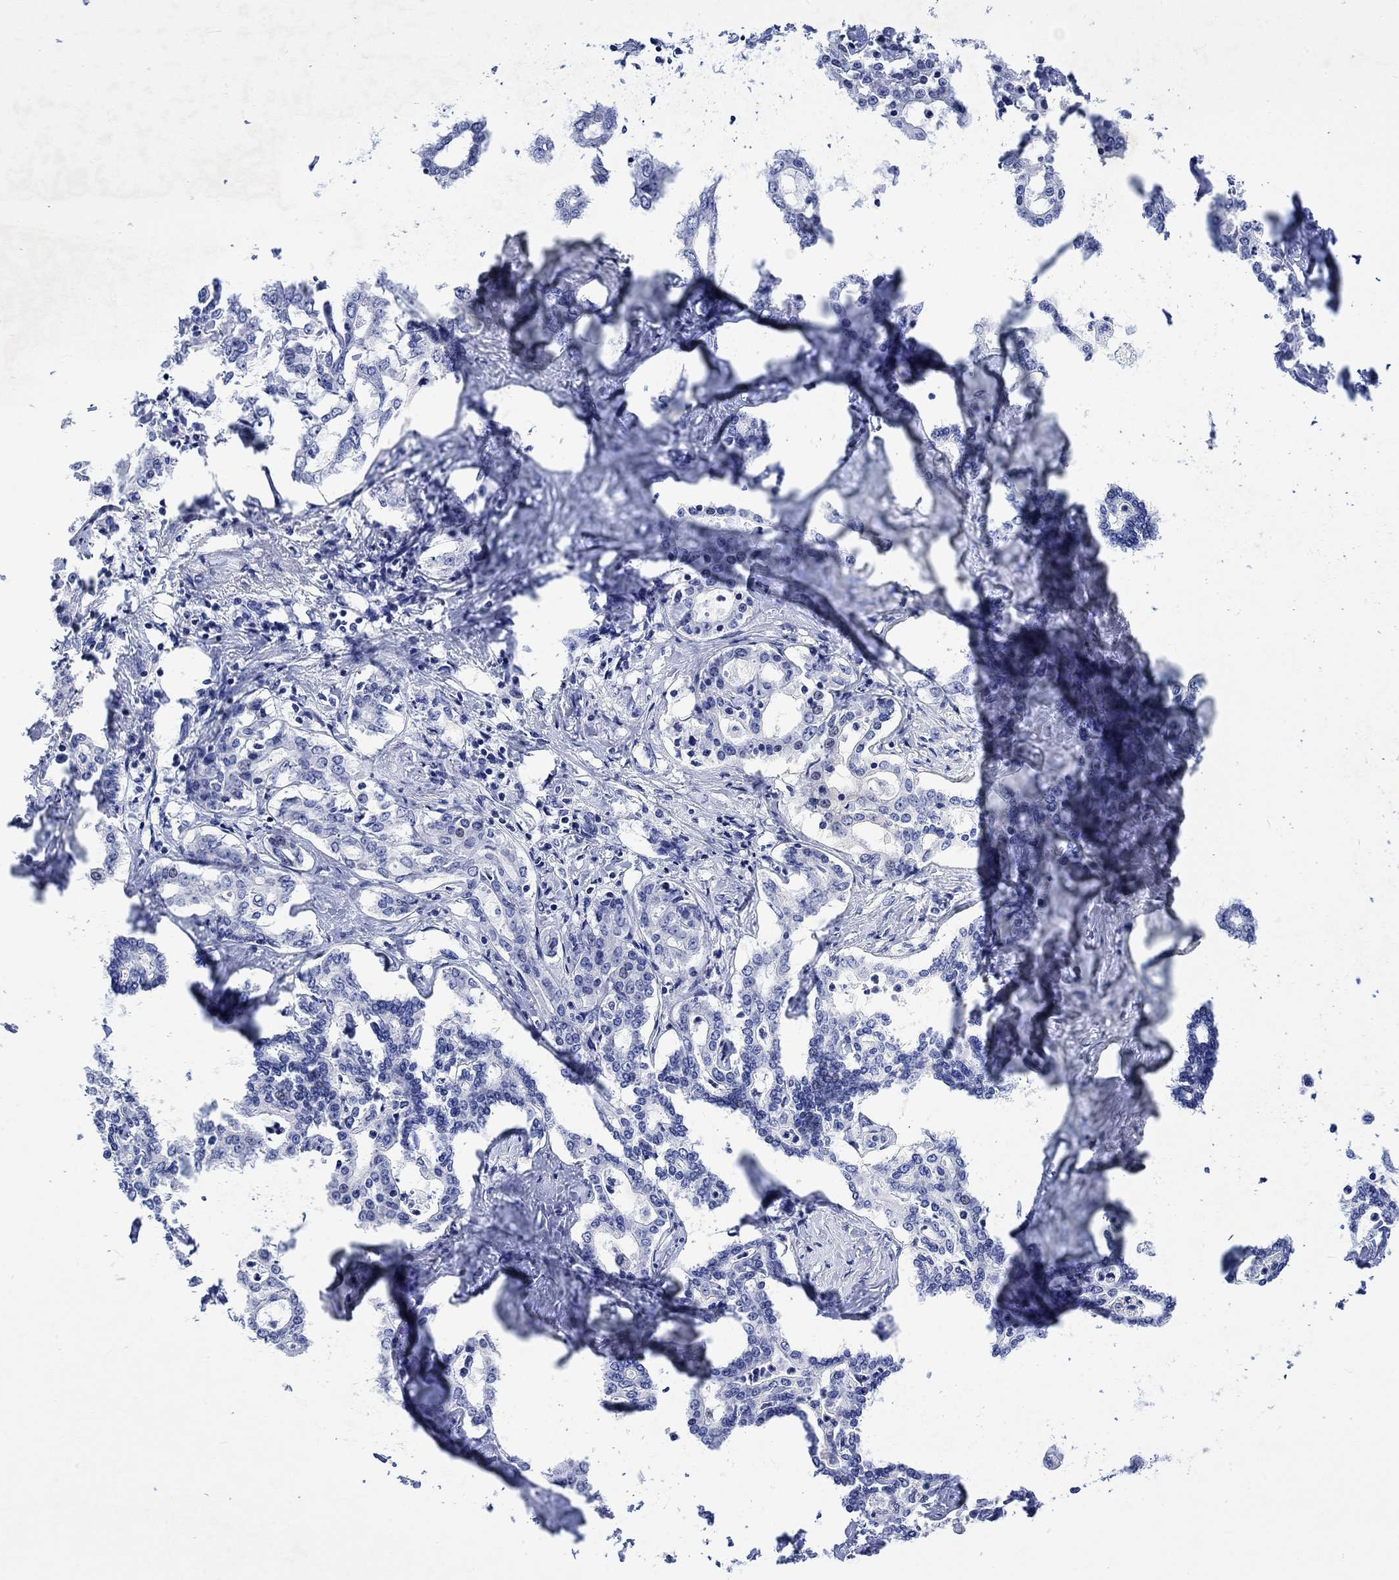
{"staining": {"intensity": "negative", "quantity": "none", "location": "none"}, "tissue": "liver cancer", "cell_type": "Tumor cells", "image_type": "cancer", "snomed": [{"axis": "morphology", "description": "Cholangiocarcinoma"}, {"axis": "topography", "description": "Liver"}], "caption": "Histopathology image shows no protein staining in tumor cells of liver cancer tissue.", "gene": "AGRP", "patient": {"sex": "female", "age": 47}}